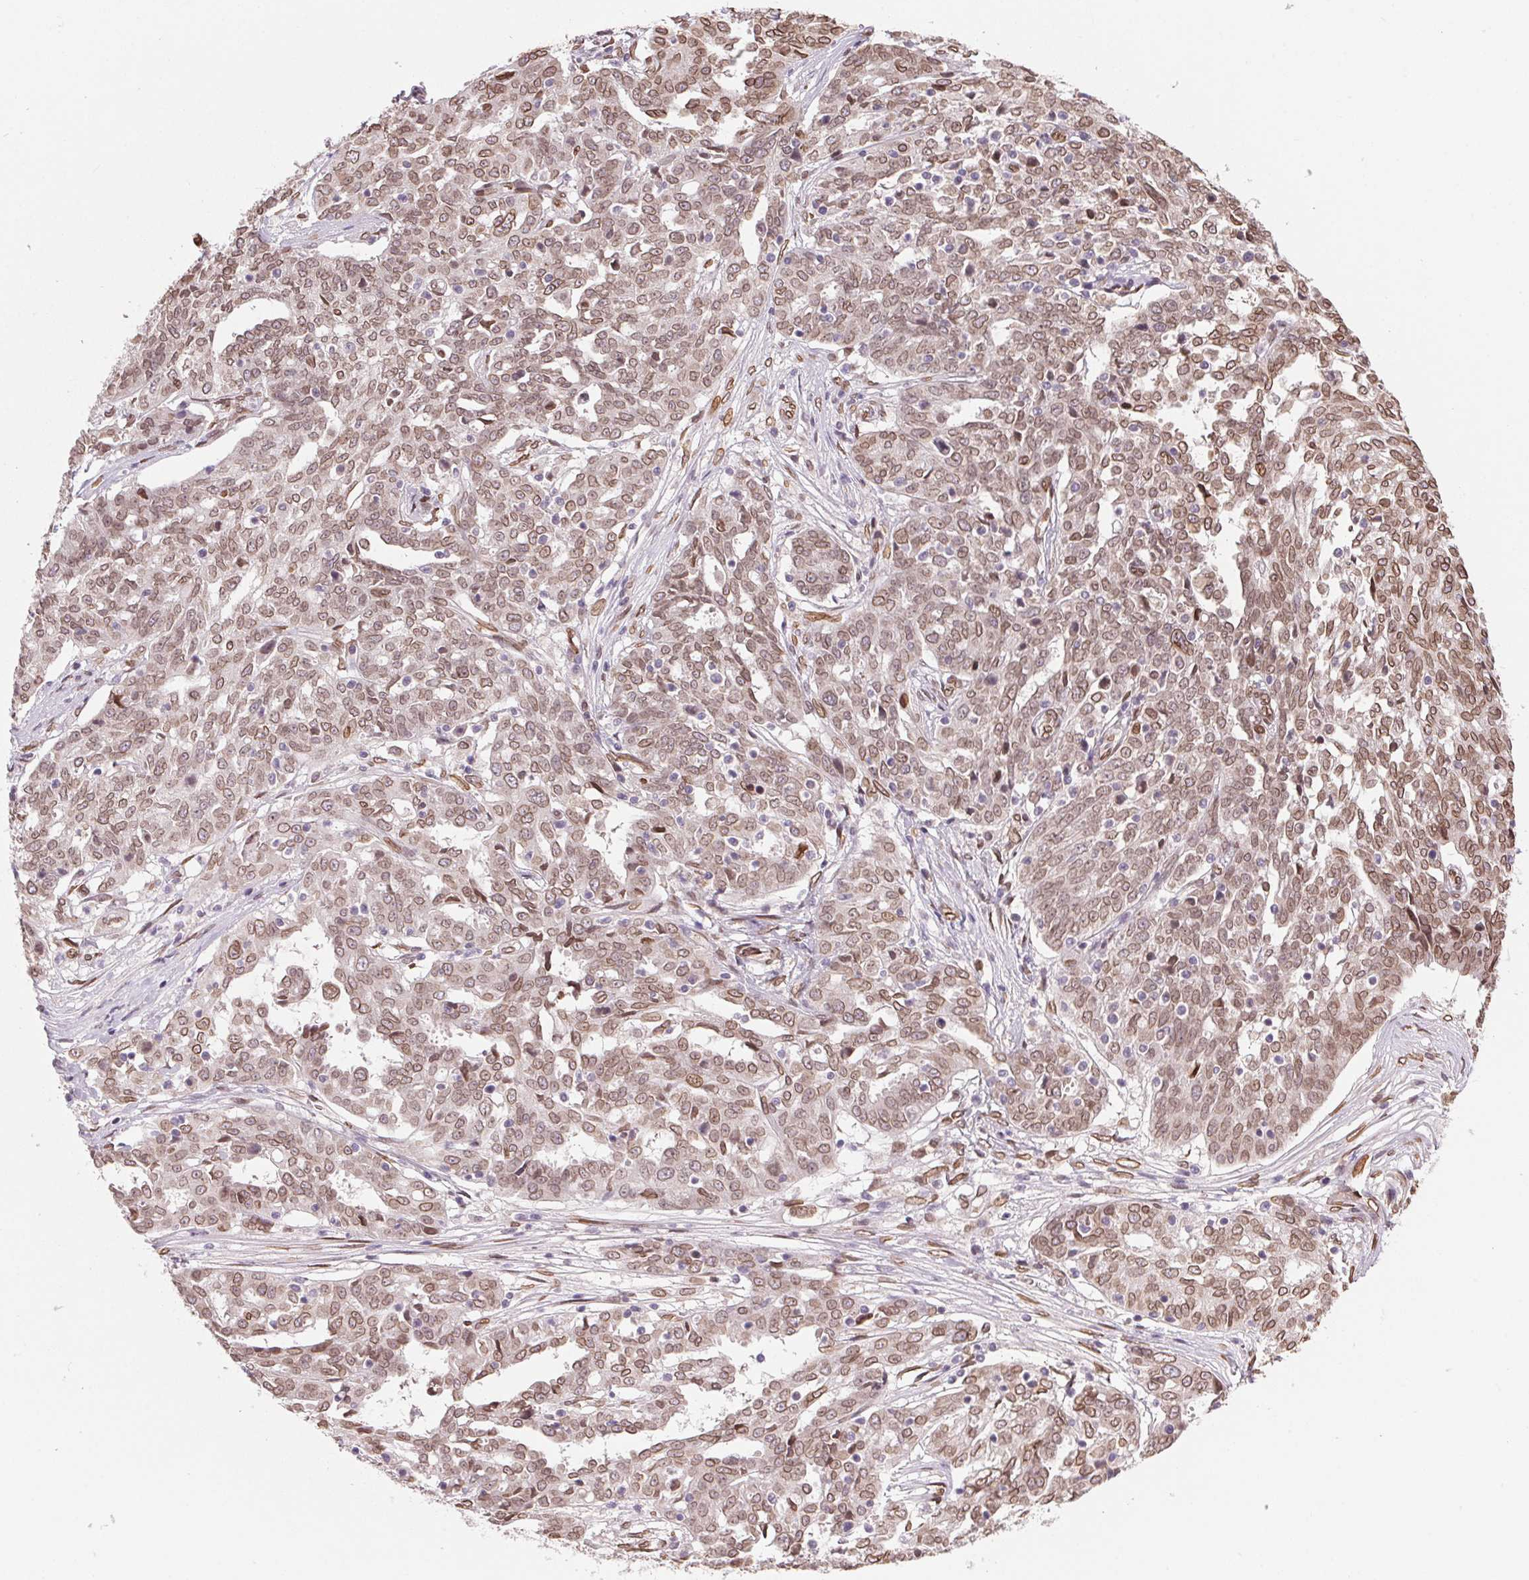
{"staining": {"intensity": "moderate", "quantity": ">75%", "location": "cytoplasmic/membranous,nuclear"}, "tissue": "ovarian cancer", "cell_type": "Tumor cells", "image_type": "cancer", "snomed": [{"axis": "morphology", "description": "Cystadenocarcinoma, serous, NOS"}, {"axis": "topography", "description": "Ovary"}], "caption": "Tumor cells exhibit medium levels of moderate cytoplasmic/membranous and nuclear positivity in about >75% of cells in human ovarian cancer.", "gene": "TMEM175", "patient": {"sex": "female", "age": 67}}